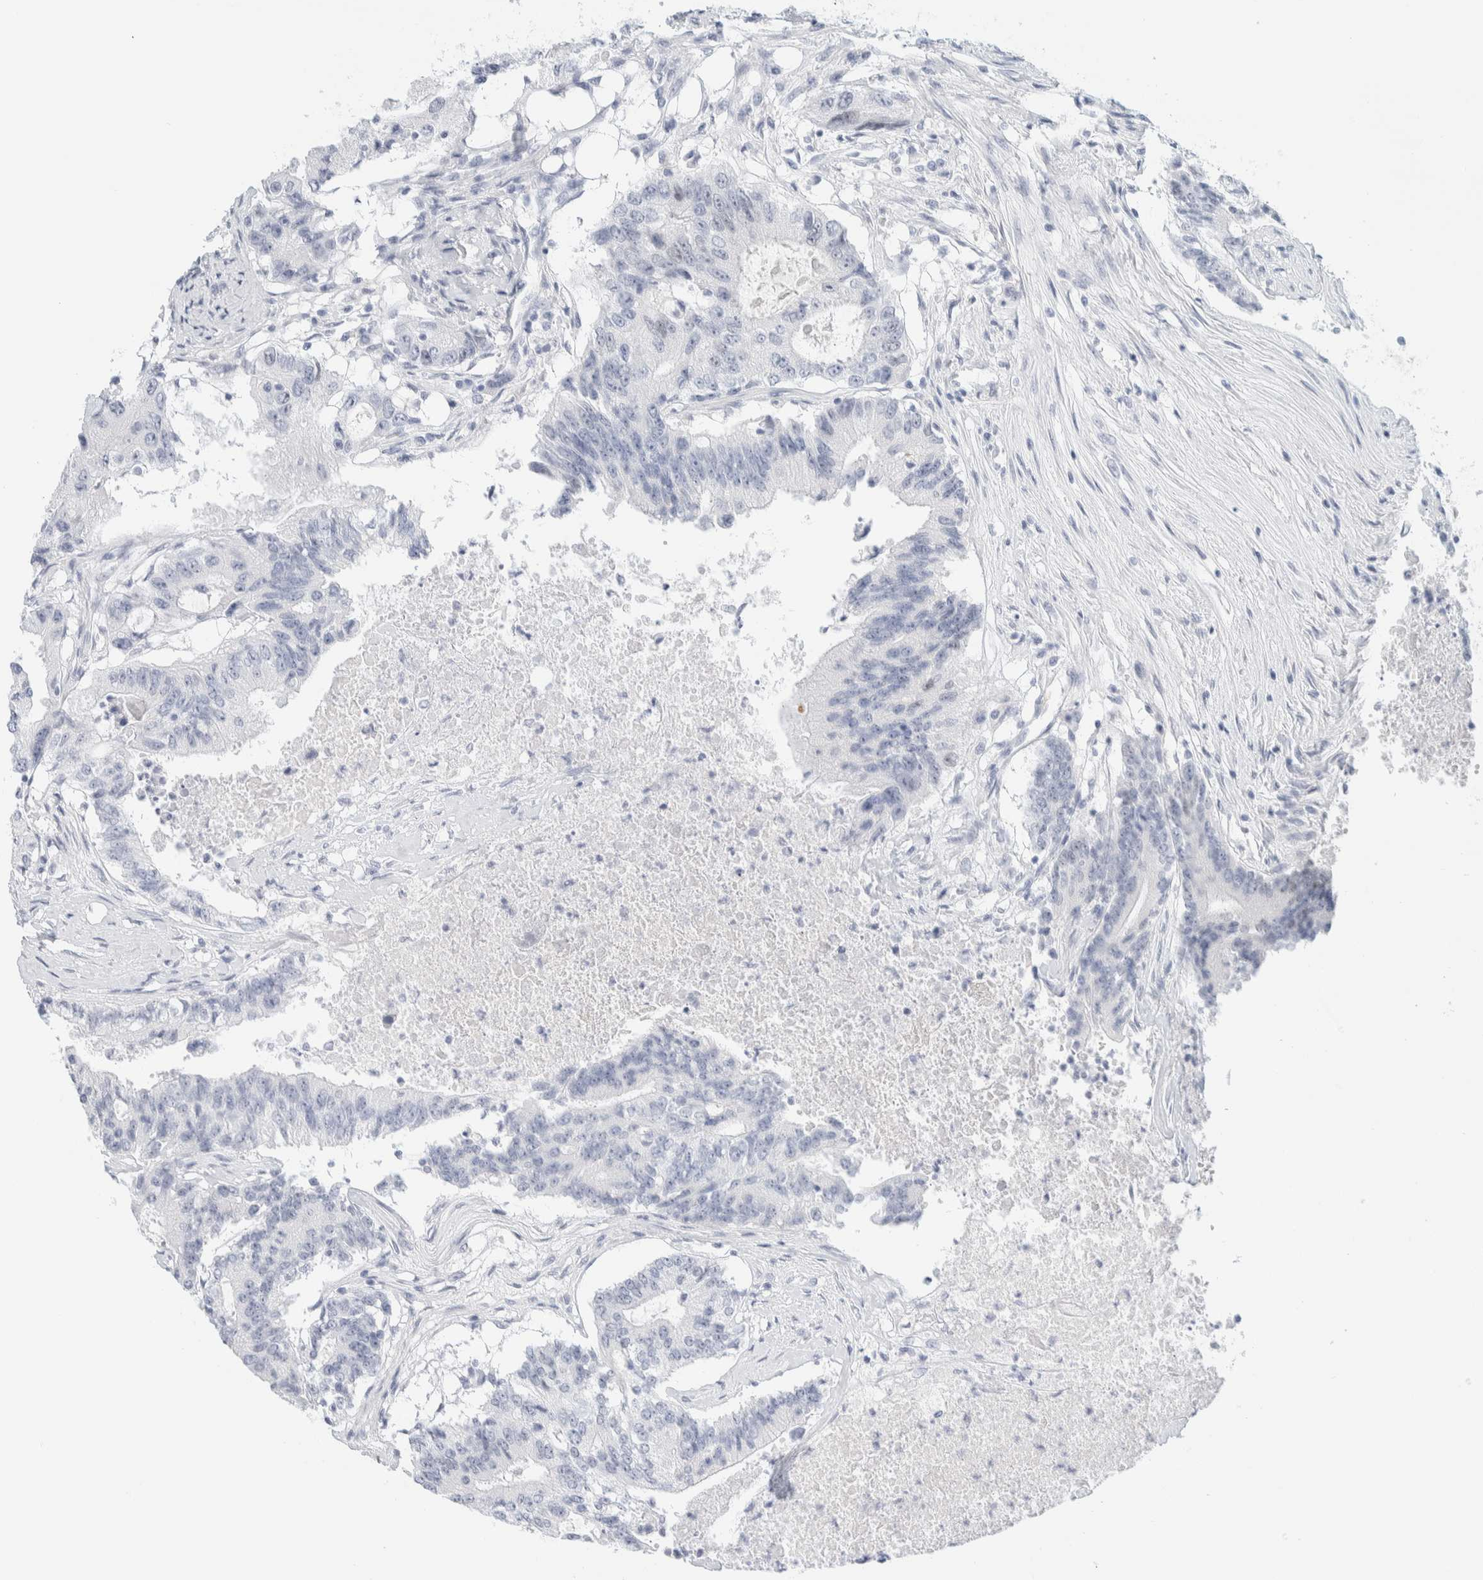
{"staining": {"intensity": "negative", "quantity": "none", "location": "none"}, "tissue": "colorectal cancer", "cell_type": "Tumor cells", "image_type": "cancer", "snomed": [{"axis": "morphology", "description": "Adenocarcinoma, NOS"}, {"axis": "topography", "description": "Colon"}], "caption": "This is an immunohistochemistry (IHC) photomicrograph of colorectal cancer (adenocarcinoma). There is no expression in tumor cells.", "gene": "ATCAY", "patient": {"sex": "female", "age": 77}}